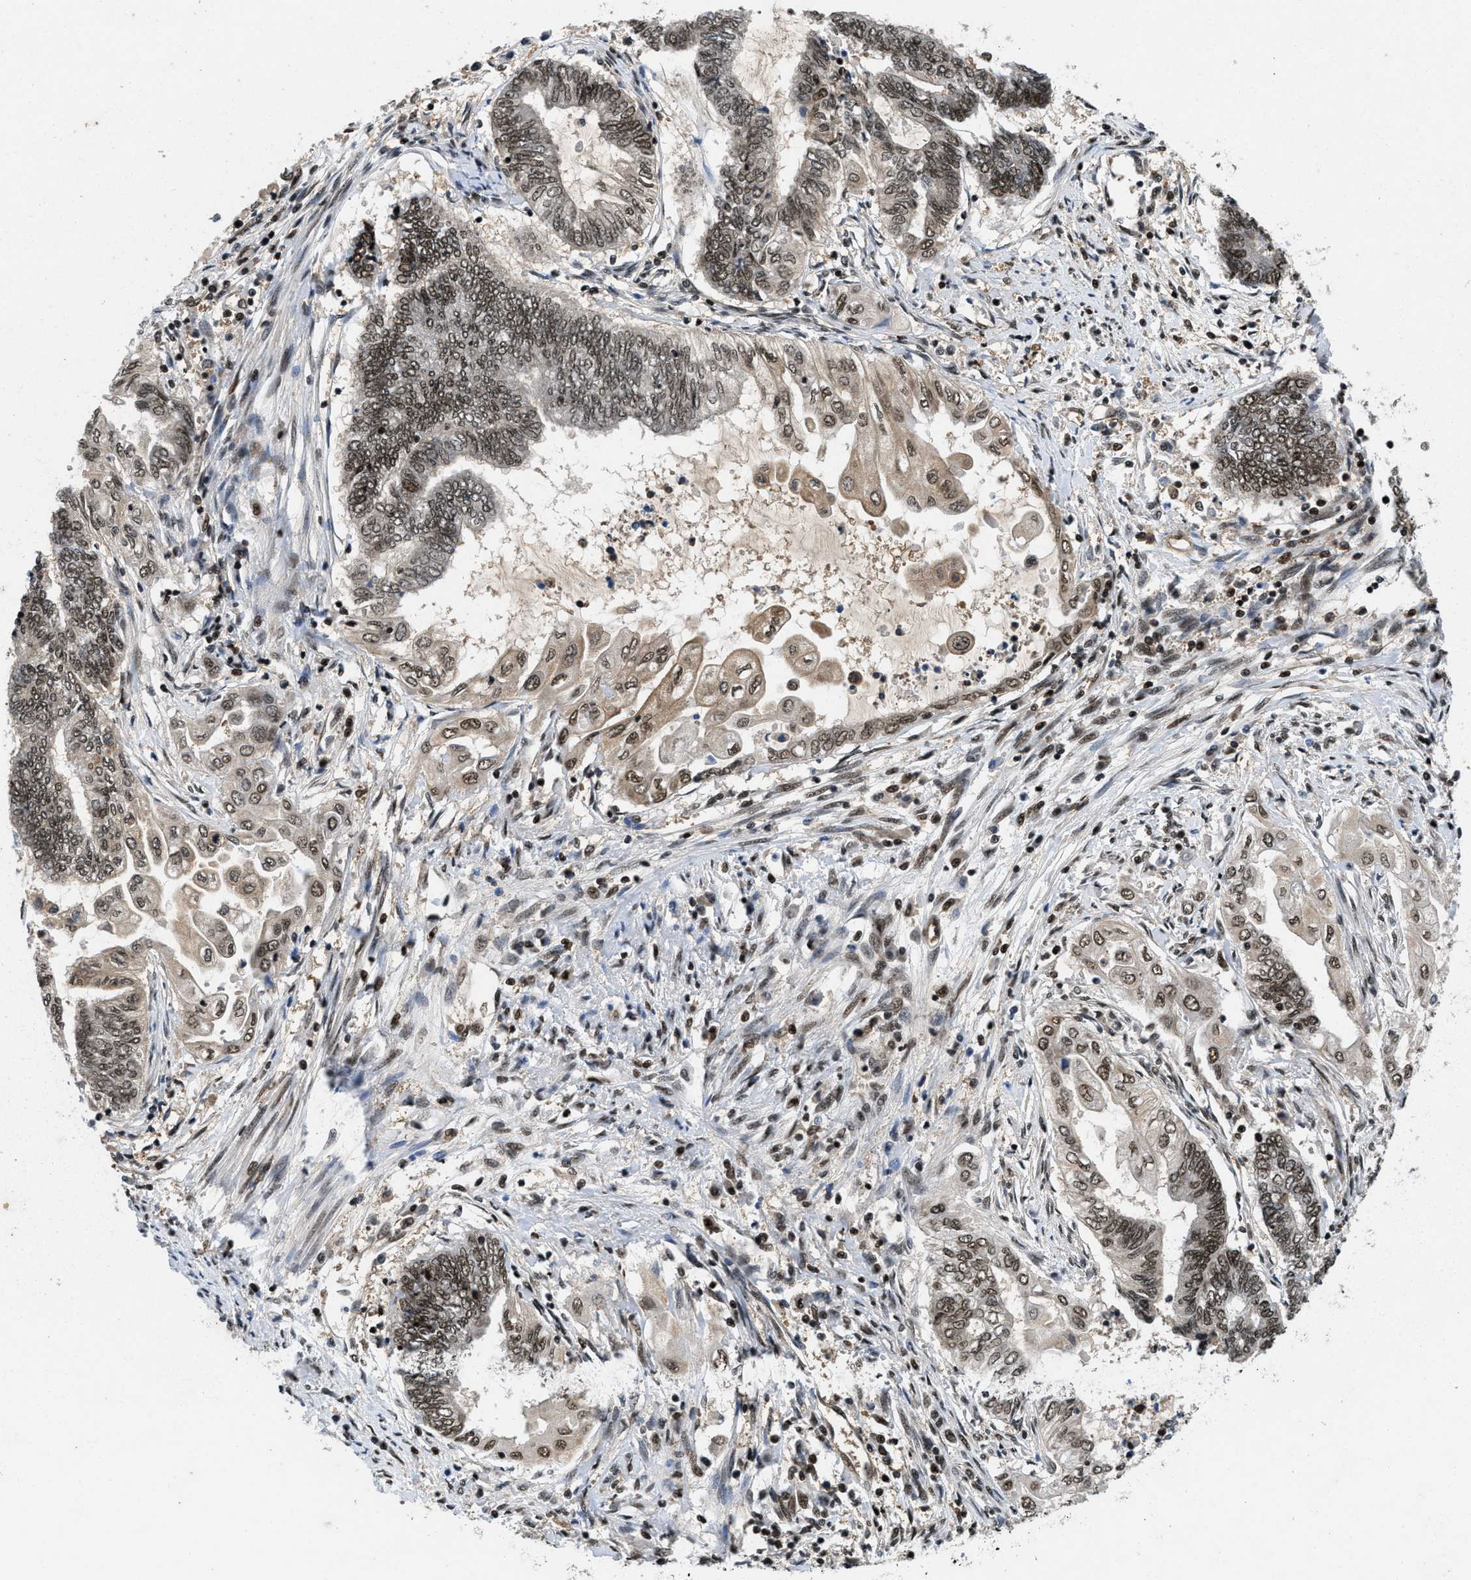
{"staining": {"intensity": "moderate", "quantity": ">75%", "location": "nuclear"}, "tissue": "endometrial cancer", "cell_type": "Tumor cells", "image_type": "cancer", "snomed": [{"axis": "morphology", "description": "Adenocarcinoma, NOS"}, {"axis": "topography", "description": "Uterus"}, {"axis": "topography", "description": "Endometrium"}], "caption": "The micrograph displays staining of endometrial adenocarcinoma, revealing moderate nuclear protein expression (brown color) within tumor cells.", "gene": "SAFB", "patient": {"sex": "female", "age": 70}}